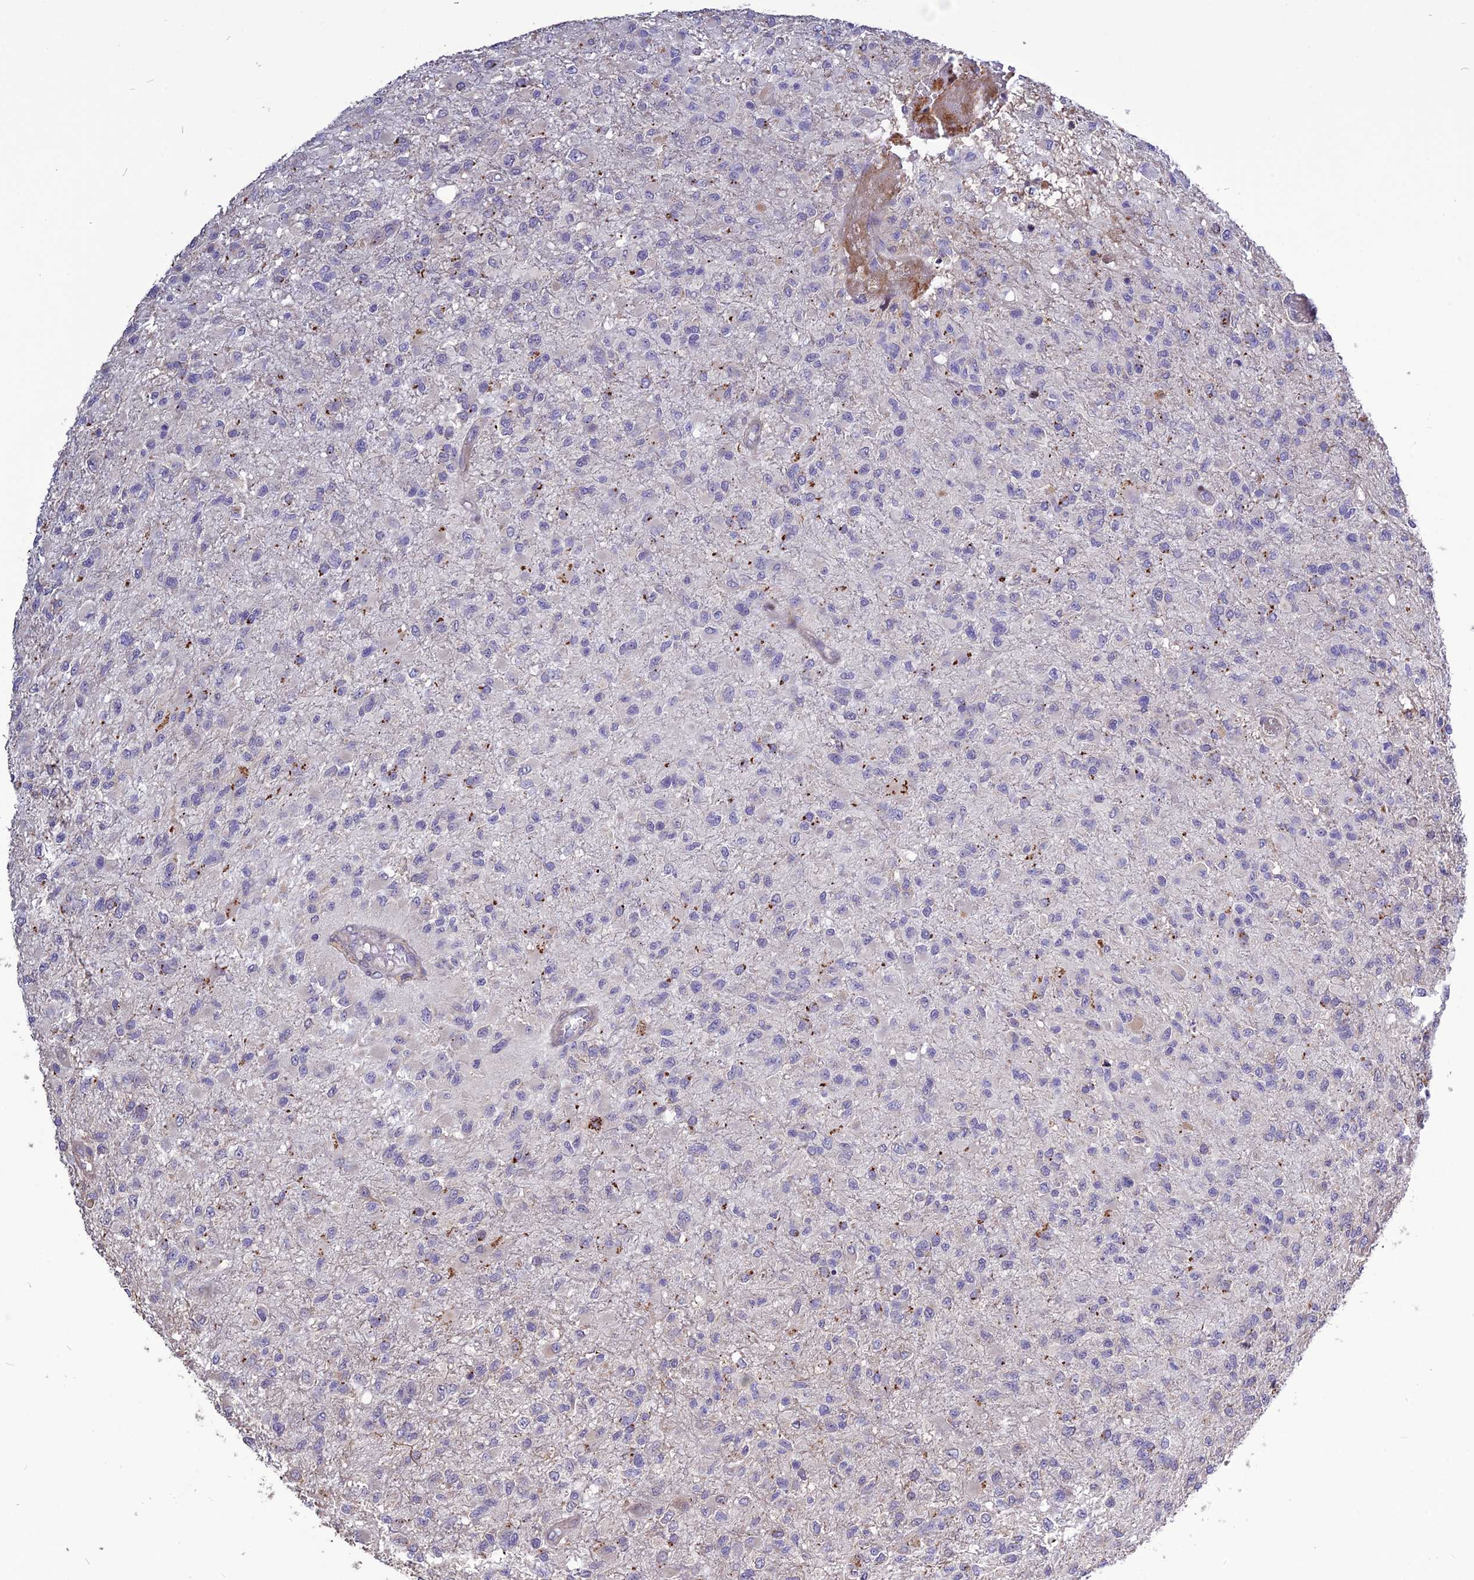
{"staining": {"intensity": "negative", "quantity": "none", "location": "none"}, "tissue": "glioma", "cell_type": "Tumor cells", "image_type": "cancer", "snomed": [{"axis": "morphology", "description": "Glioma, malignant, High grade"}, {"axis": "topography", "description": "Brain"}], "caption": "This micrograph is of glioma stained with immunohistochemistry (IHC) to label a protein in brown with the nuclei are counter-stained blue. There is no expression in tumor cells.", "gene": "SPG21", "patient": {"sex": "female", "age": 74}}